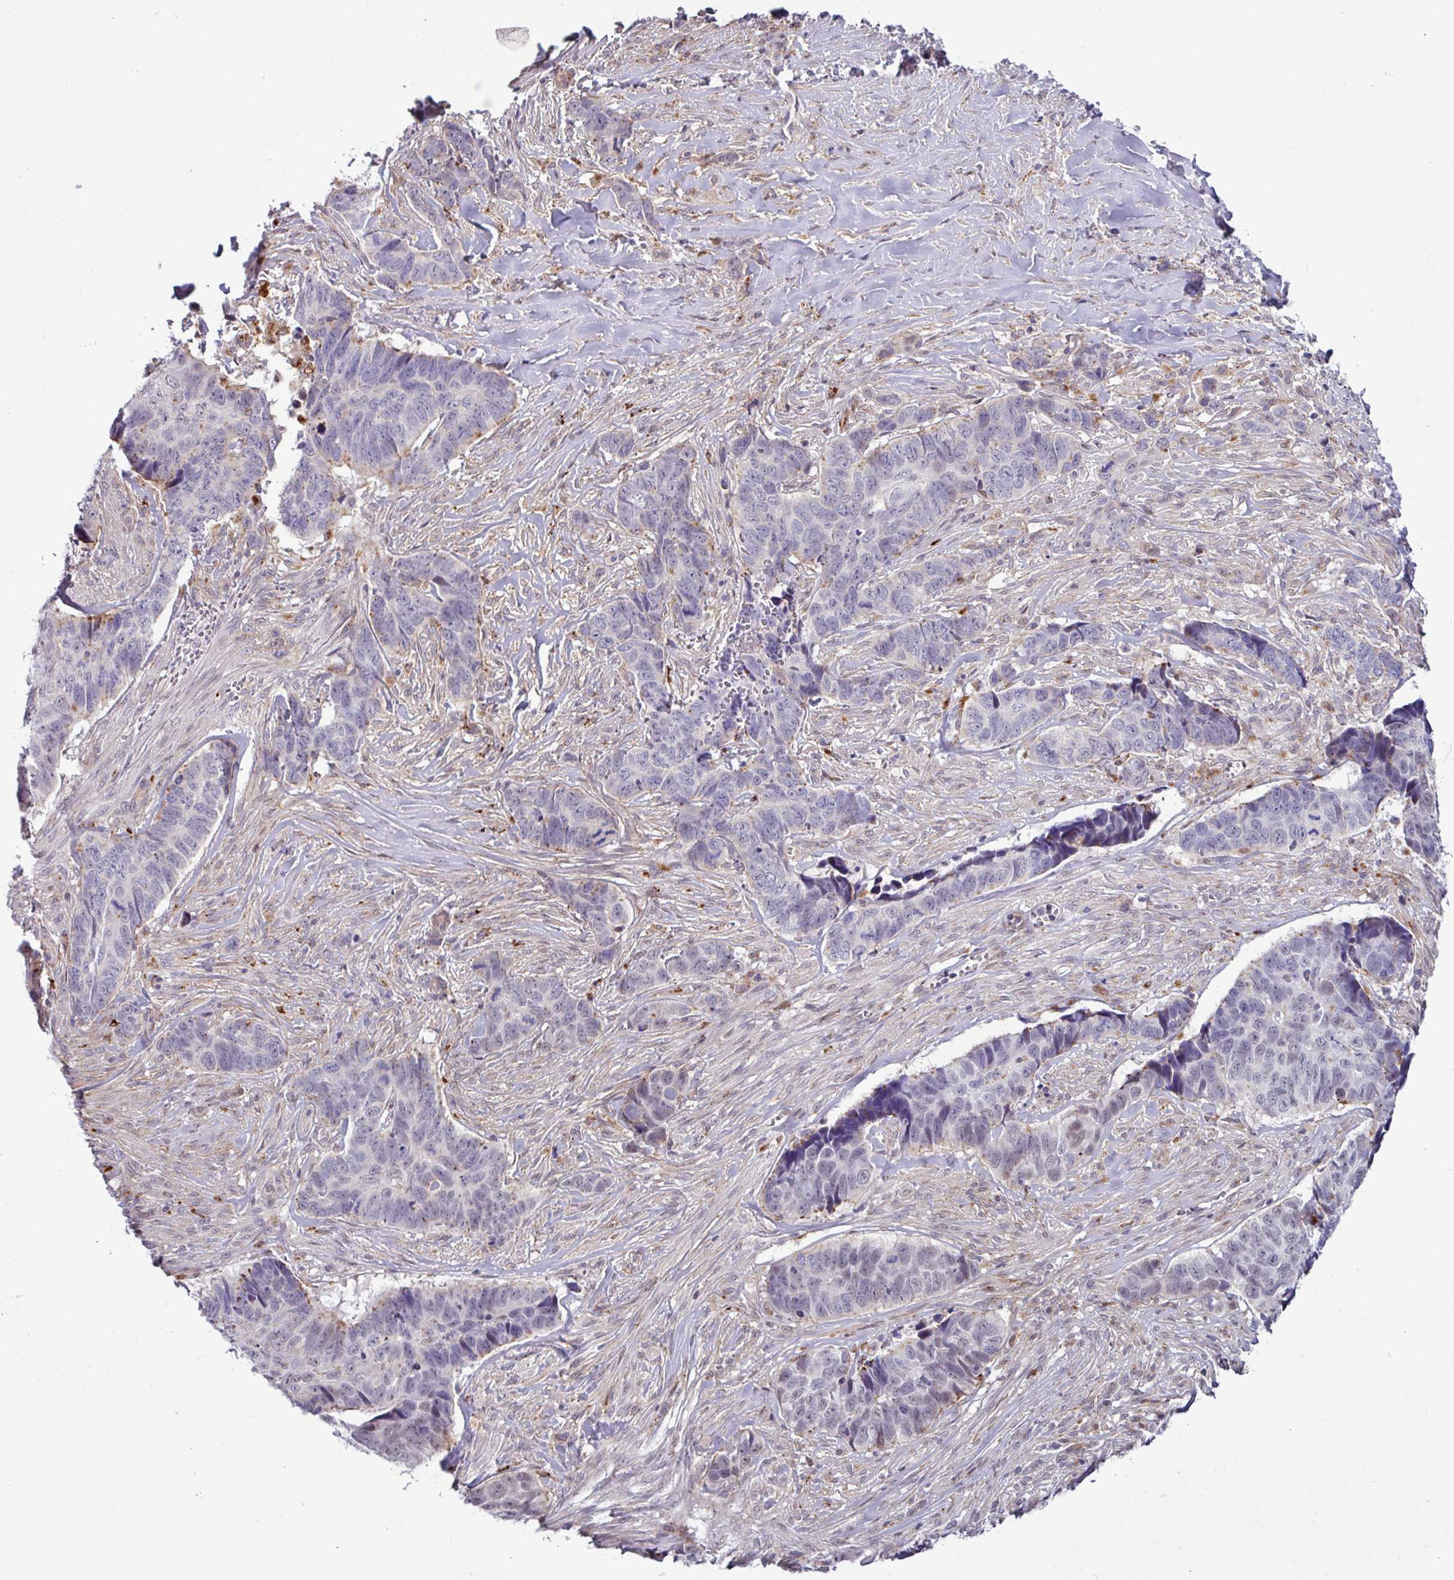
{"staining": {"intensity": "moderate", "quantity": "<25%", "location": "cytoplasmic/membranous"}, "tissue": "skin cancer", "cell_type": "Tumor cells", "image_type": "cancer", "snomed": [{"axis": "morphology", "description": "Basal cell carcinoma"}, {"axis": "topography", "description": "Skin"}], "caption": "Skin basal cell carcinoma was stained to show a protein in brown. There is low levels of moderate cytoplasmic/membranous expression in about <25% of tumor cells. The staining was performed using DAB (3,3'-diaminobenzidine), with brown indicating positive protein expression. Nuclei are stained blue with hematoxylin.", "gene": "AMIGO2", "patient": {"sex": "female", "age": 82}}